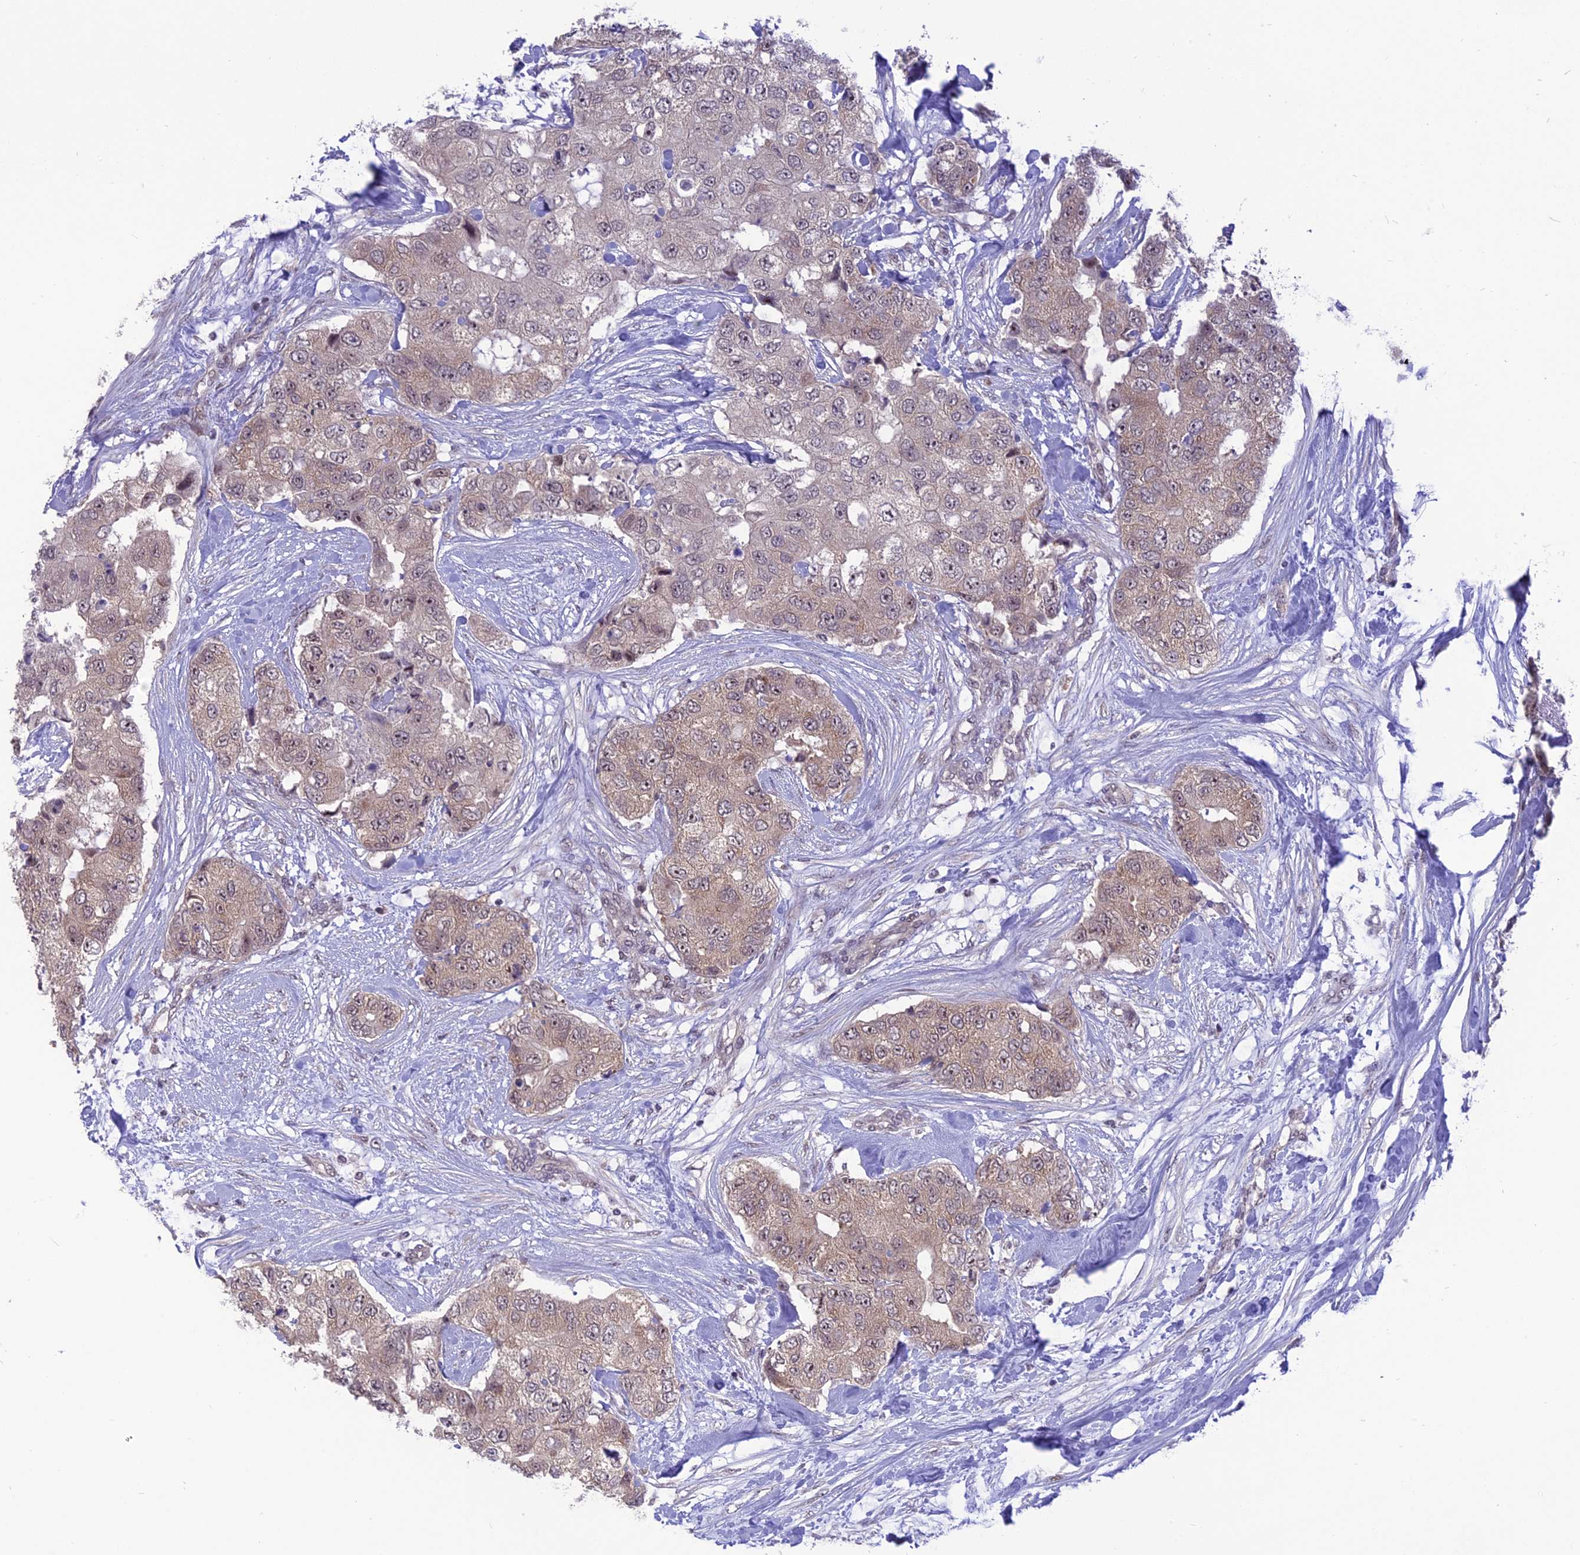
{"staining": {"intensity": "weak", "quantity": "25%-75%", "location": "cytoplasmic/membranous"}, "tissue": "breast cancer", "cell_type": "Tumor cells", "image_type": "cancer", "snomed": [{"axis": "morphology", "description": "Duct carcinoma"}, {"axis": "topography", "description": "Breast"}], "caption": "Breast infiltrating ductal carcinoma tissue displays weak cytoplasmic/membranous expression in about 25%-75% of tumor cells", "gene": "ZNF837", "patient": {"sex": "female", "age": 62}}